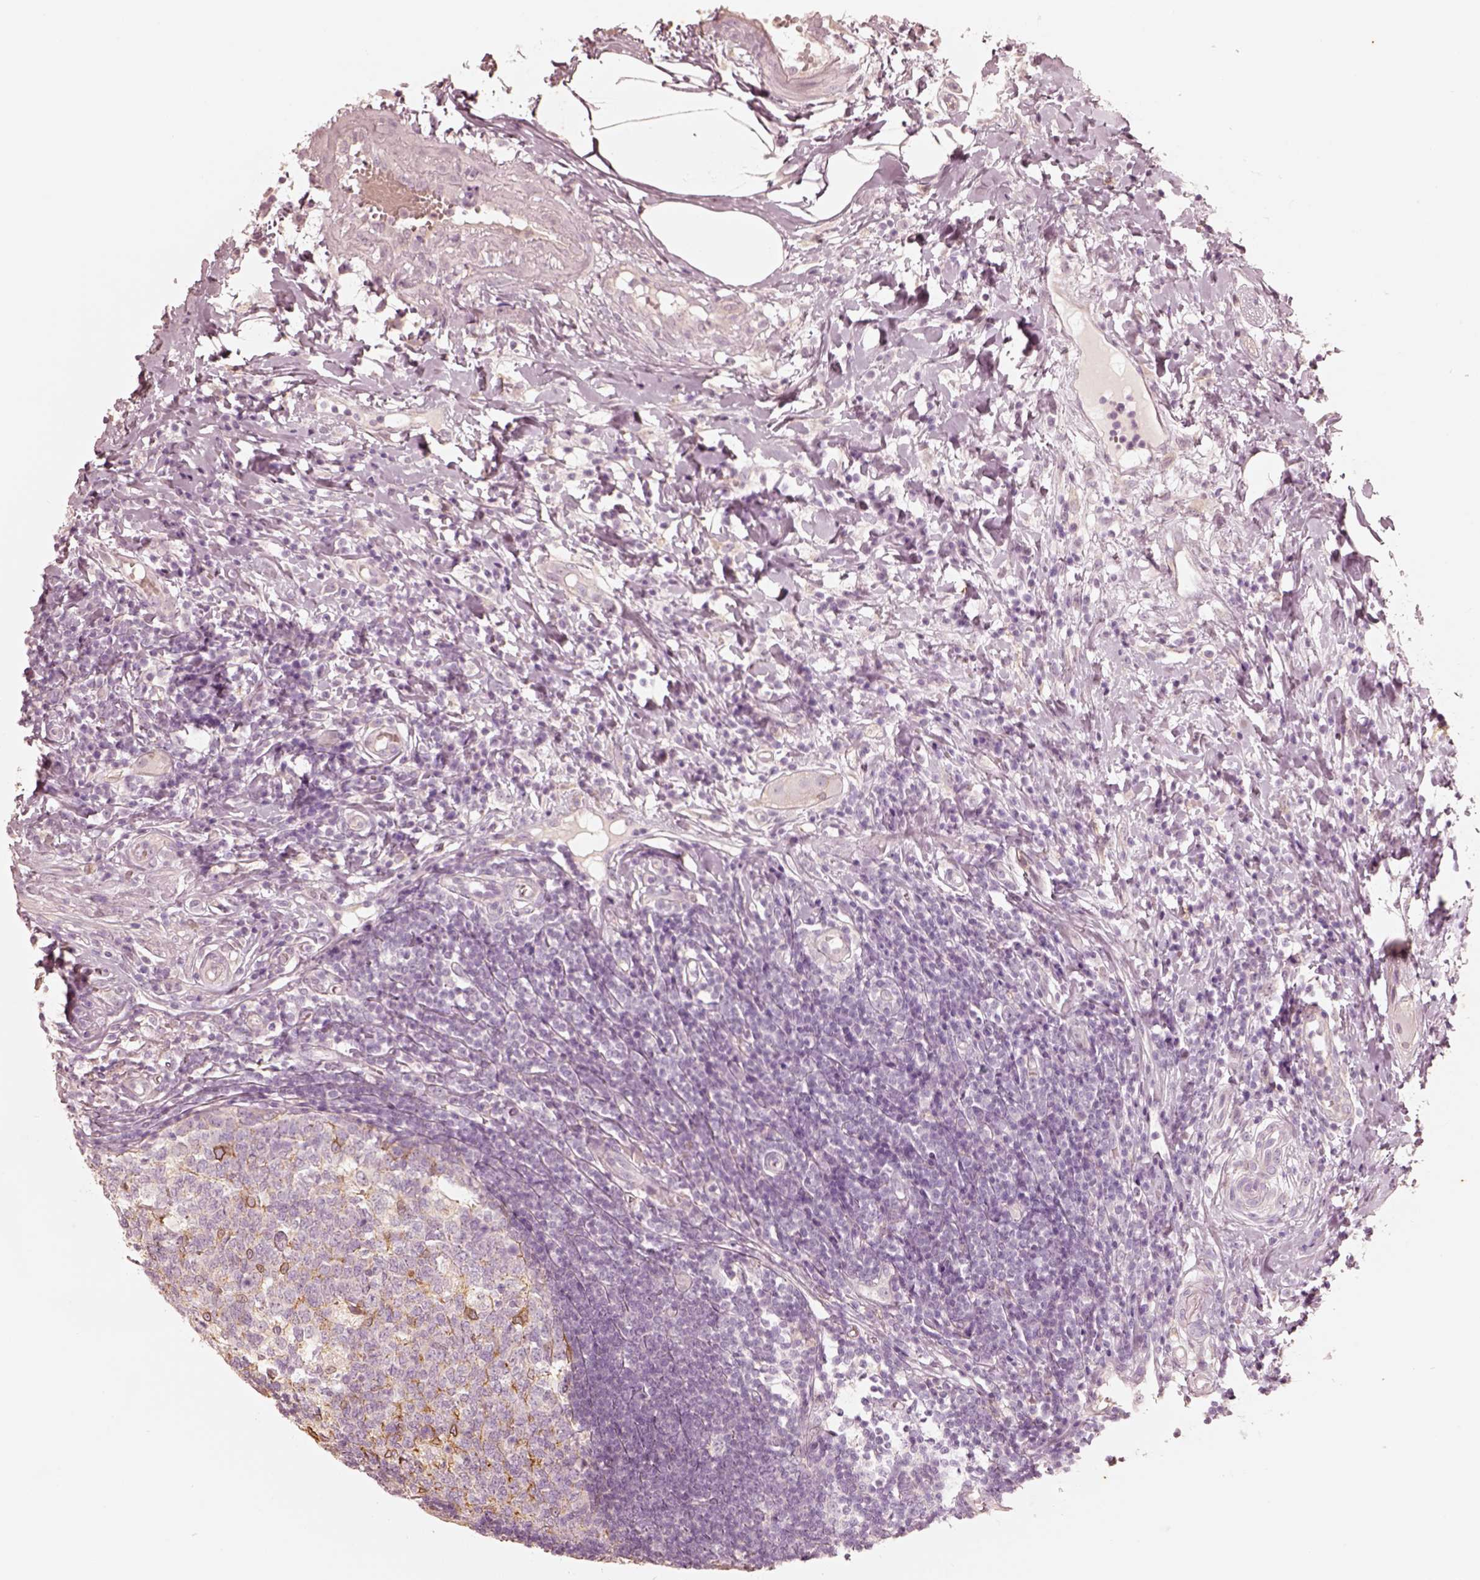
{"staining": {"intensity": "moderate", "quantity": ">75%", "location": "cytoplasmic/membranous"}, "tissue": "appendix", "cell_type": "Glandular cells", "image_type": "normal", "snomed": [{"axis": "morphology", "description": "Normal tissue, NOS"}, {"axis": "morphology", "description": "Inflammation, NOS"}, {"axis": "topography", "description": "Appendix"}], "caption": "Glandular cells show medium levels of moderate cytoplasmic/membranous positivity in approximately >75% of cells in benign appendix.", "gene": "WLS", "patient": {"sex": "male", "age": 16}}